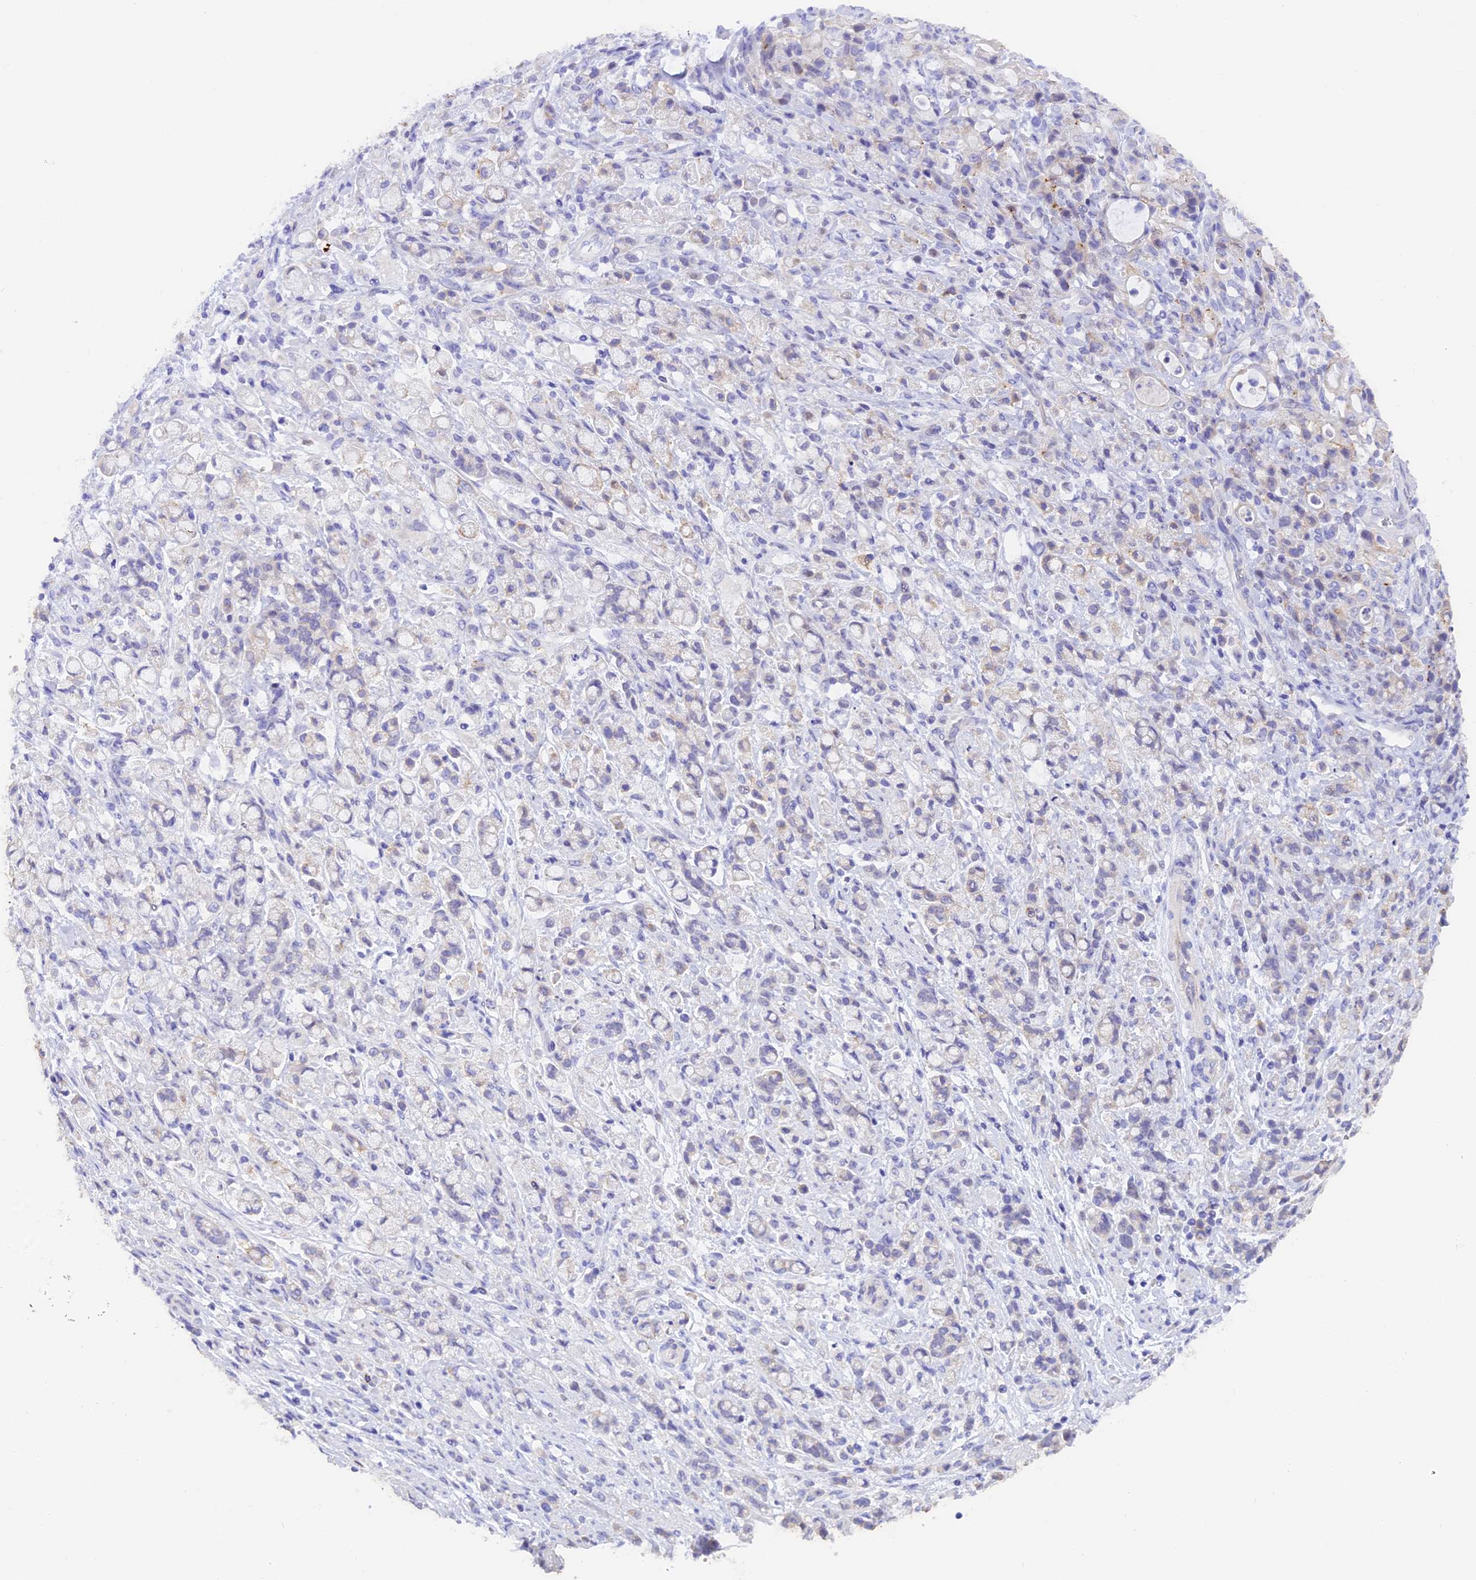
{"staining": {"intensity": "negative", "quantity": "none", "location": "none"}, "tissue": "stomach cancer", "cell_type": "Tumor cells", "image_type": "cancer", "snomed": [{"axis": "morphology", "description": "Adenocarcinoma, NOS"}, {"axis": "topography", "description": "Stomach"}], "caption": "Photomicrograph shows no significant protein staining in tumor cells of adenocarcinoma (stomach).", "gene": "COL6A5", "patient": {"sex": "female", "age": 60}}